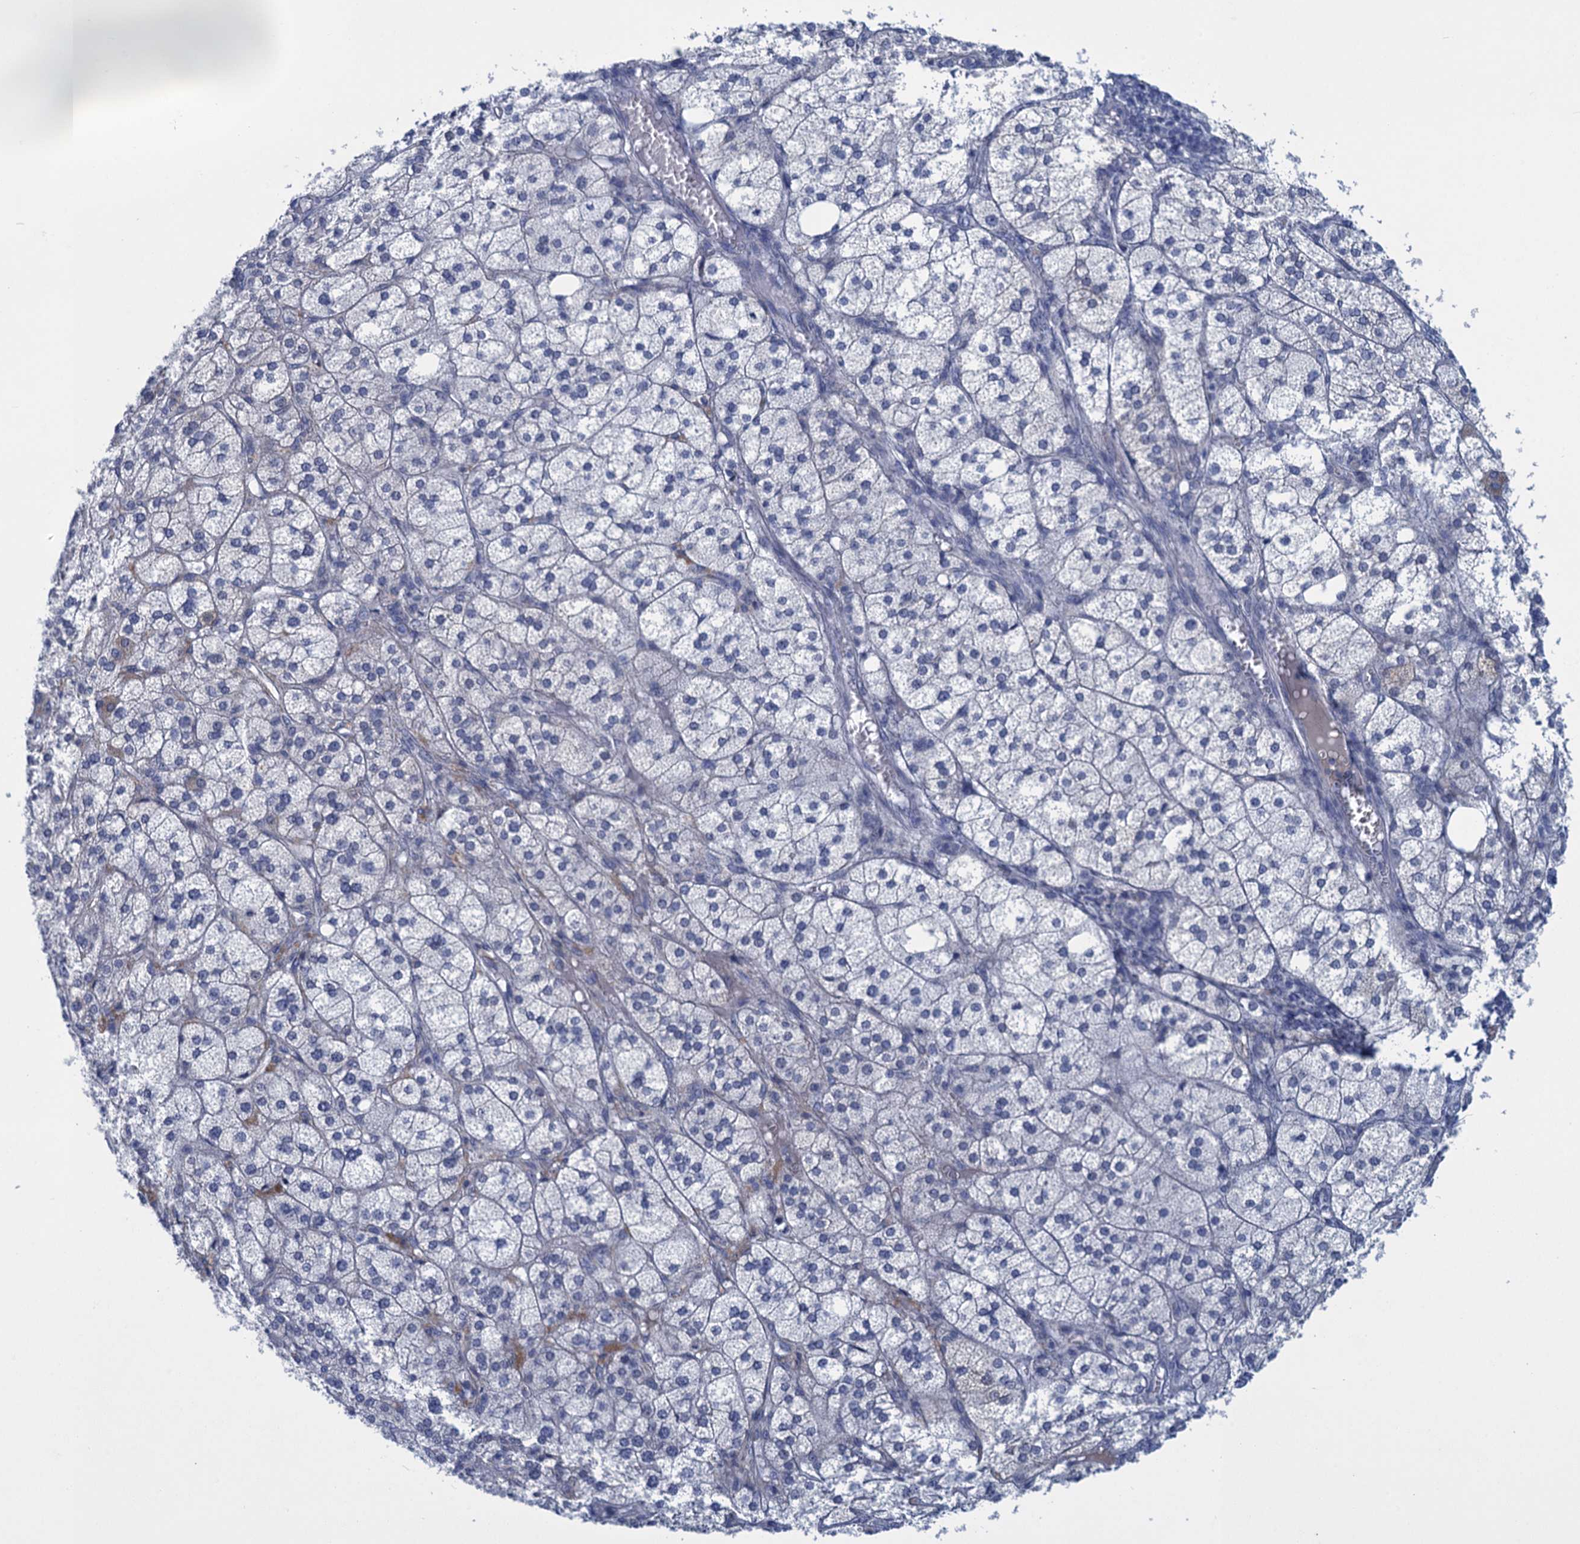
{"staining": {"intensity": "negative", "quantity": "none", "location": "none"}, "tissue": "adrenal gland", "cell_type": "Glandular cells", "image_type": "normal", "snomed": [{"axis": "morphology", "description": "Normal tissue, NOS"}, {"axis": "topography", "description": "Adrenal gland"}], "caption": "Immunohistochemical staining of unremarkable human adrenal gland demonstrates no significant positivity in glandular cells.", "gene": "SCEL", "patient": {"sex": "female", "age": 61}}